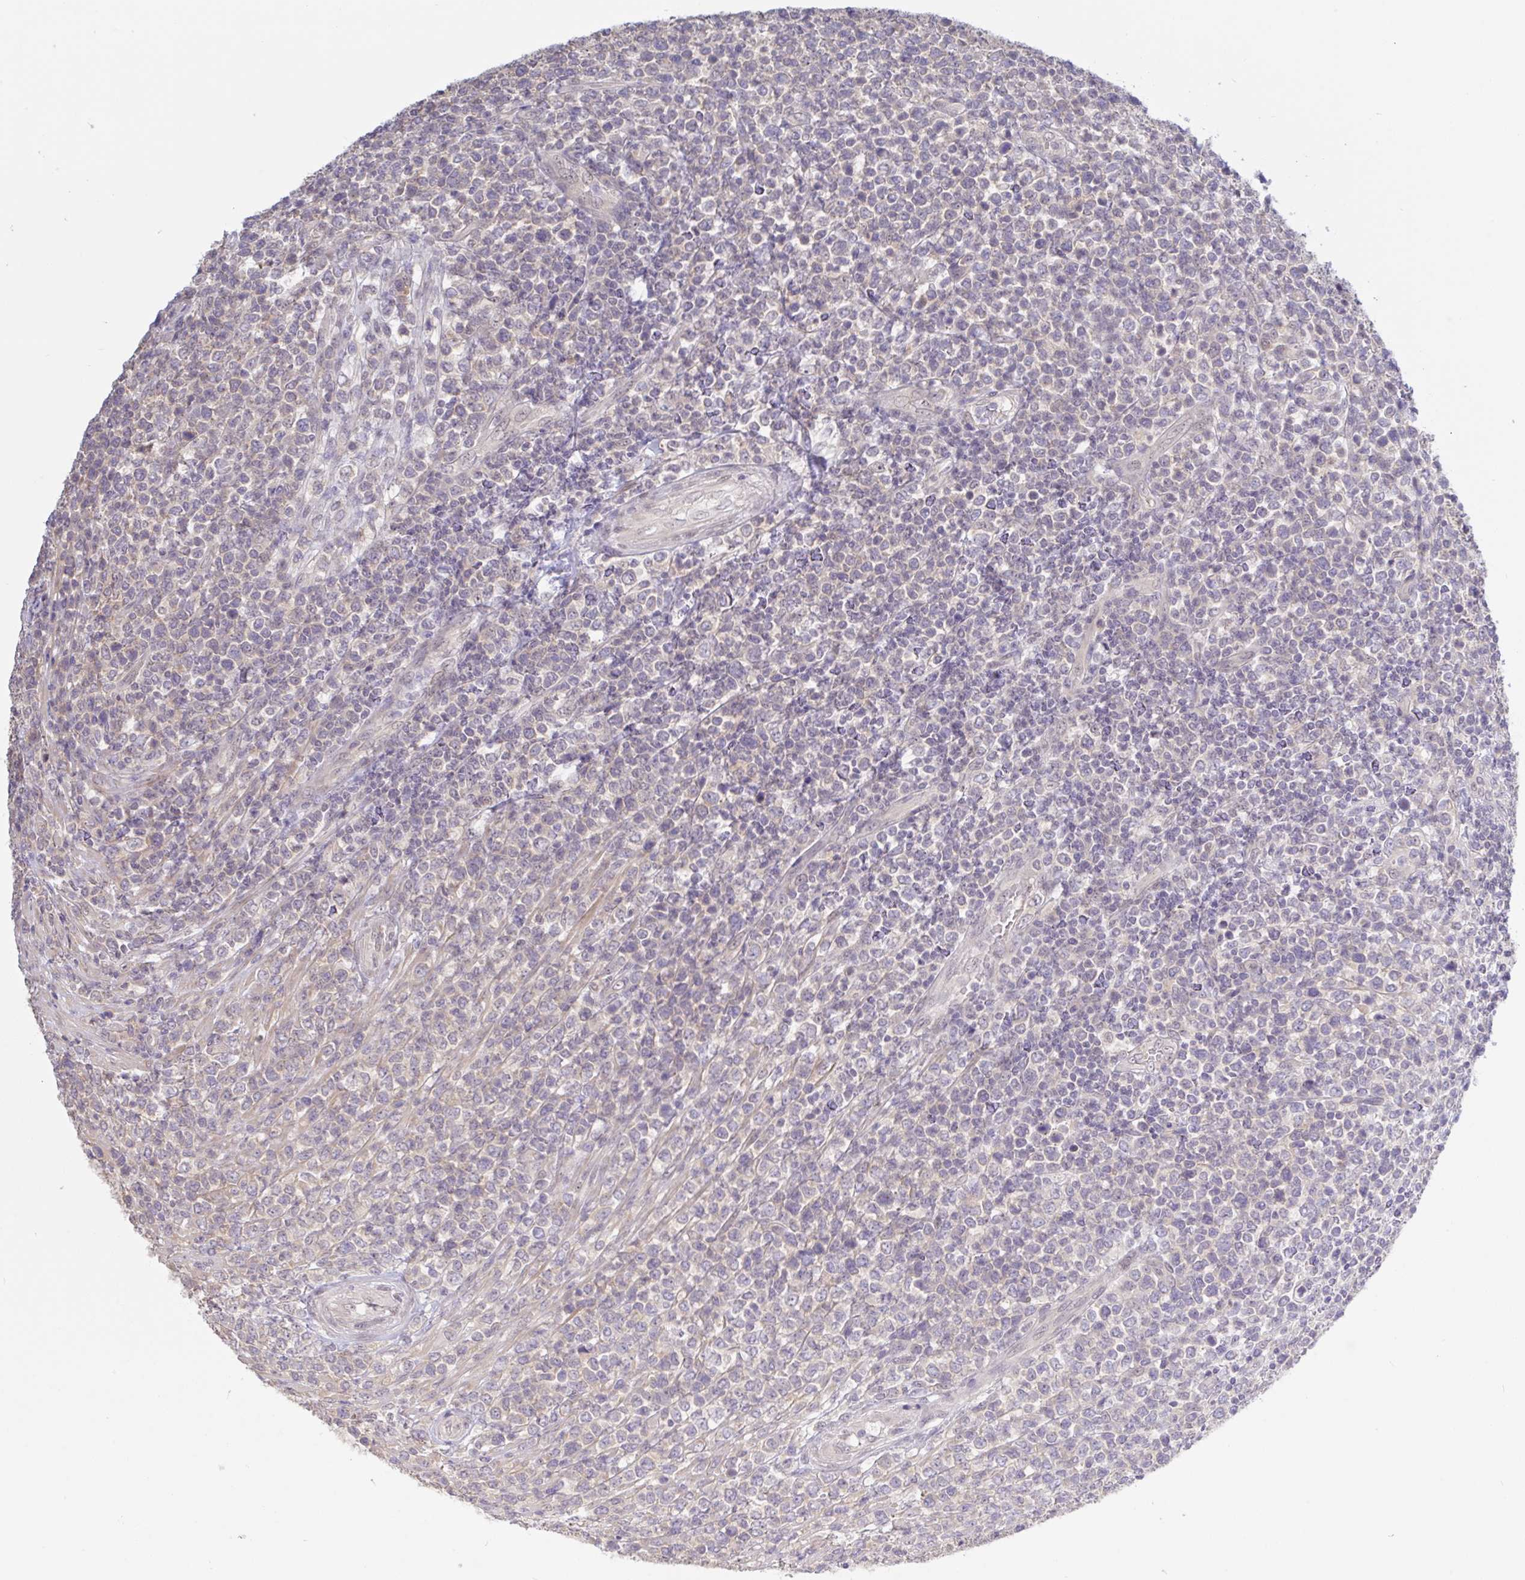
{"staining": {"intensity": "negative", "quantity": "none", "location": "none"}, "tissue": "lymphoma", "cell_type": "Tumor cells", "image_type": "cancer", "snomed": [{"axis": "morphology", "description": "Malignant lymphoma, non-Hodgkin's type, High grade"}, {"axis": "topography", "description": "Soft tissue"}], "caption": "Photomicrograph shows no significant protein expression in tumor cells of malignant lymphoma, non-Hodgkin's type (high-grade).", "gene": "HYPK", "patient": {"sex": "female", "age": 56}}